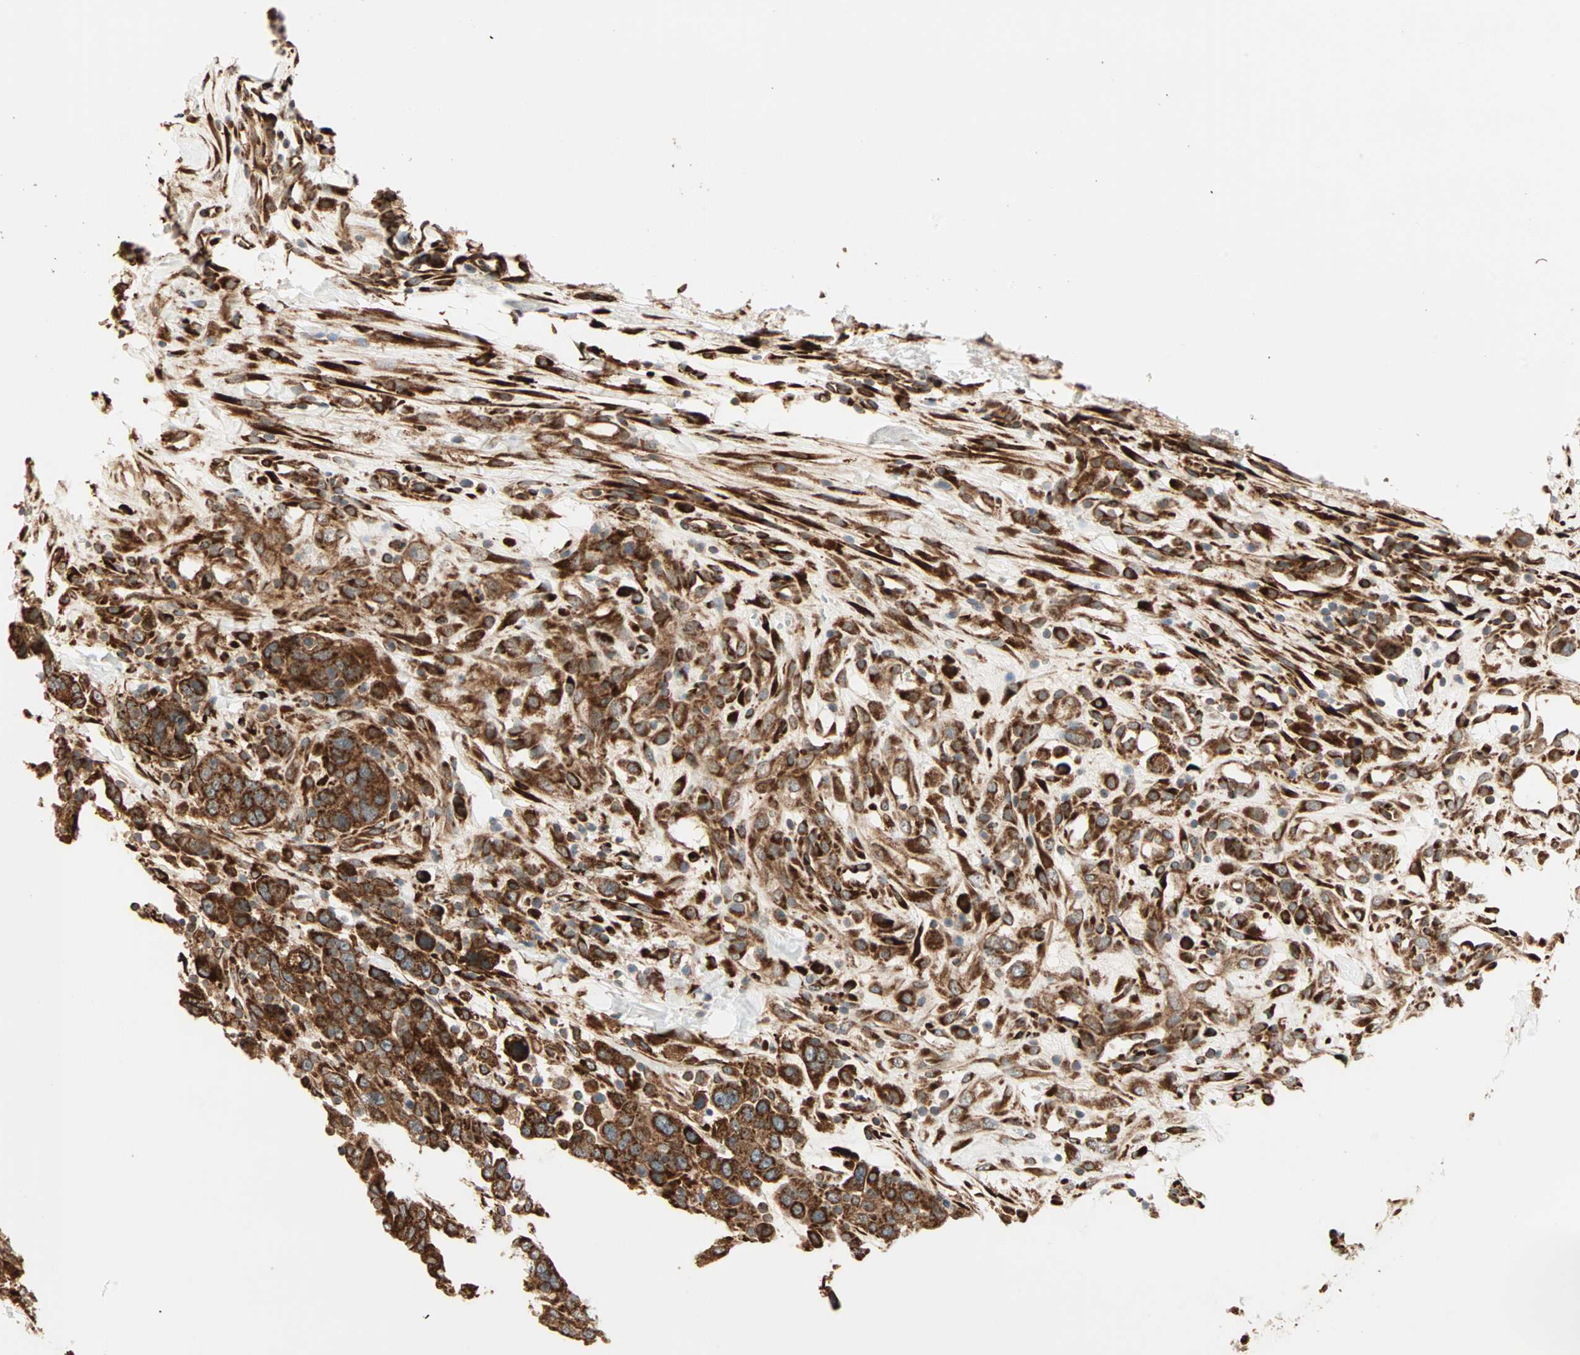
{"staining": {"intensity": "strong", "quantity": ">75%", "location": "cytoplasmic/membranous"}, "tissue": "breast cancer", "cell_type": "Tumor cells", "image_type": "cancer", "snomed": [{"axis": "morphology", "description": "Duct carcinoma"}, {"axis": "topography", "description": "Breast"}], "caption": "Human breast infiltrating ductal carcinoma stained for a protein (brown) shows strong cytoplasmic/membranous positive staining in about >75% of tumor cells.", "gene": "P4HA1", "patient": {"sex": "female", "age": 37}}